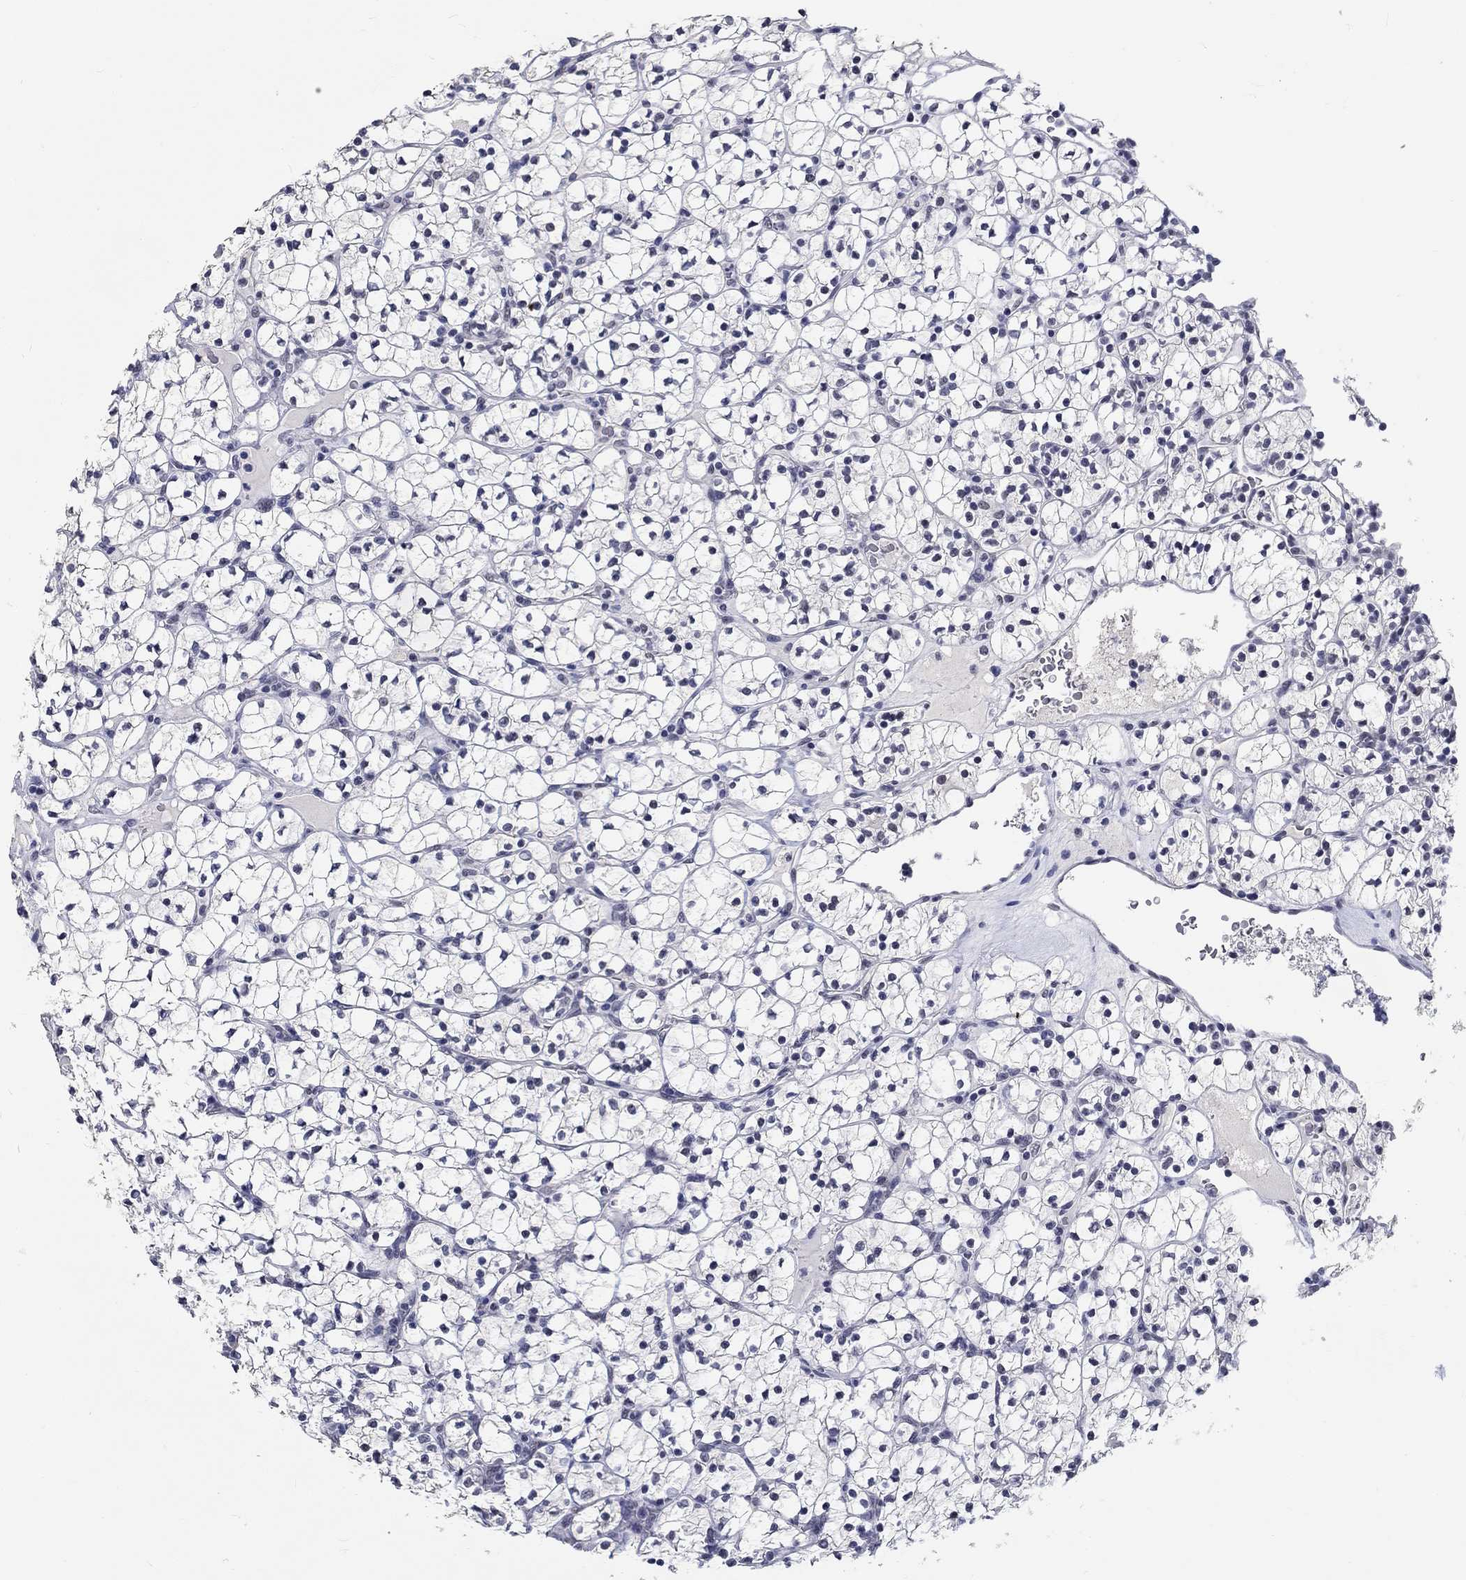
{"staining": {"intensity": "negative", "quantity": "none", "location": "none"}, "tissue": "renal cancer", "cell_type": "Tumor cells", "image_type": "cancer", "snomed": [{"axis": "morphology", "description": "Adenocarcinoma, NOS"}, {"axis": "topography", "description": "Kidney"}], "caption": "There is no significant expression in tumor cells of adenocarcinoma (renal). (Immunohistochemistry, brightfield microscopy, high magnification).", "gene": "GRIN1", "patient": {"sex": "female", "age": 89}}